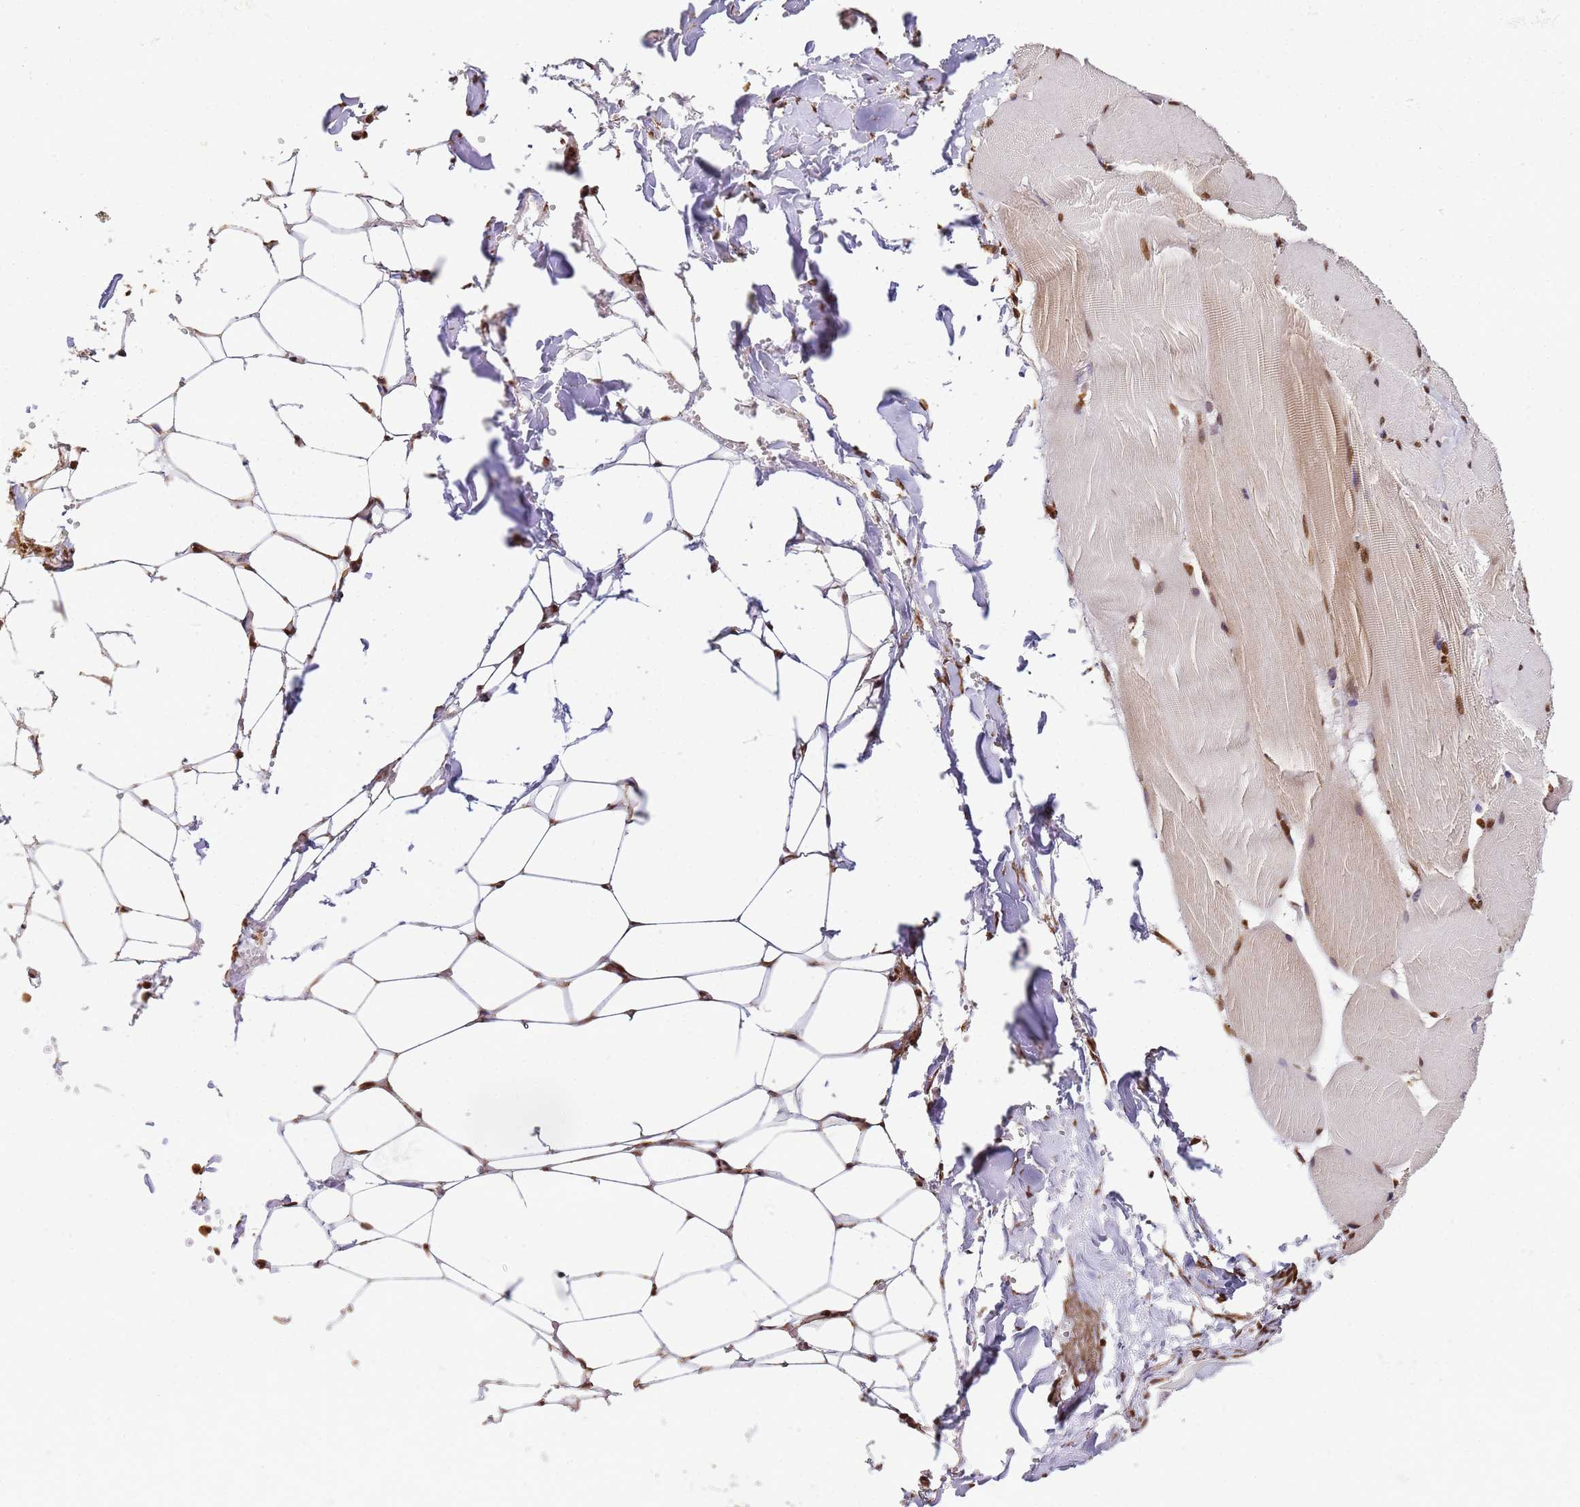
{"staining": {"intensity": "strong", "quantity": ">75%", "location": "cytoplasmic/membranous"}, "tissue": "adipose tissue", "cell_type": "Adipocytes", "image_type": "normal", "snomed": [{"axis": "morphology", "description": "Normal tissue, NOS"}, {"axis": "topography", "description": "Skeletal muscle"}, {"axis": "topography", "description": "Peripheral nerve tissue"}], "caption": "Brown immunohistochemical staining in benign human adipose tissue reveals strong cytoplasmic/membranous positivity in approximately >75% of adipocytes.", "gene": "HSPE1", "patient": {"sex": "female", "age": 55}}